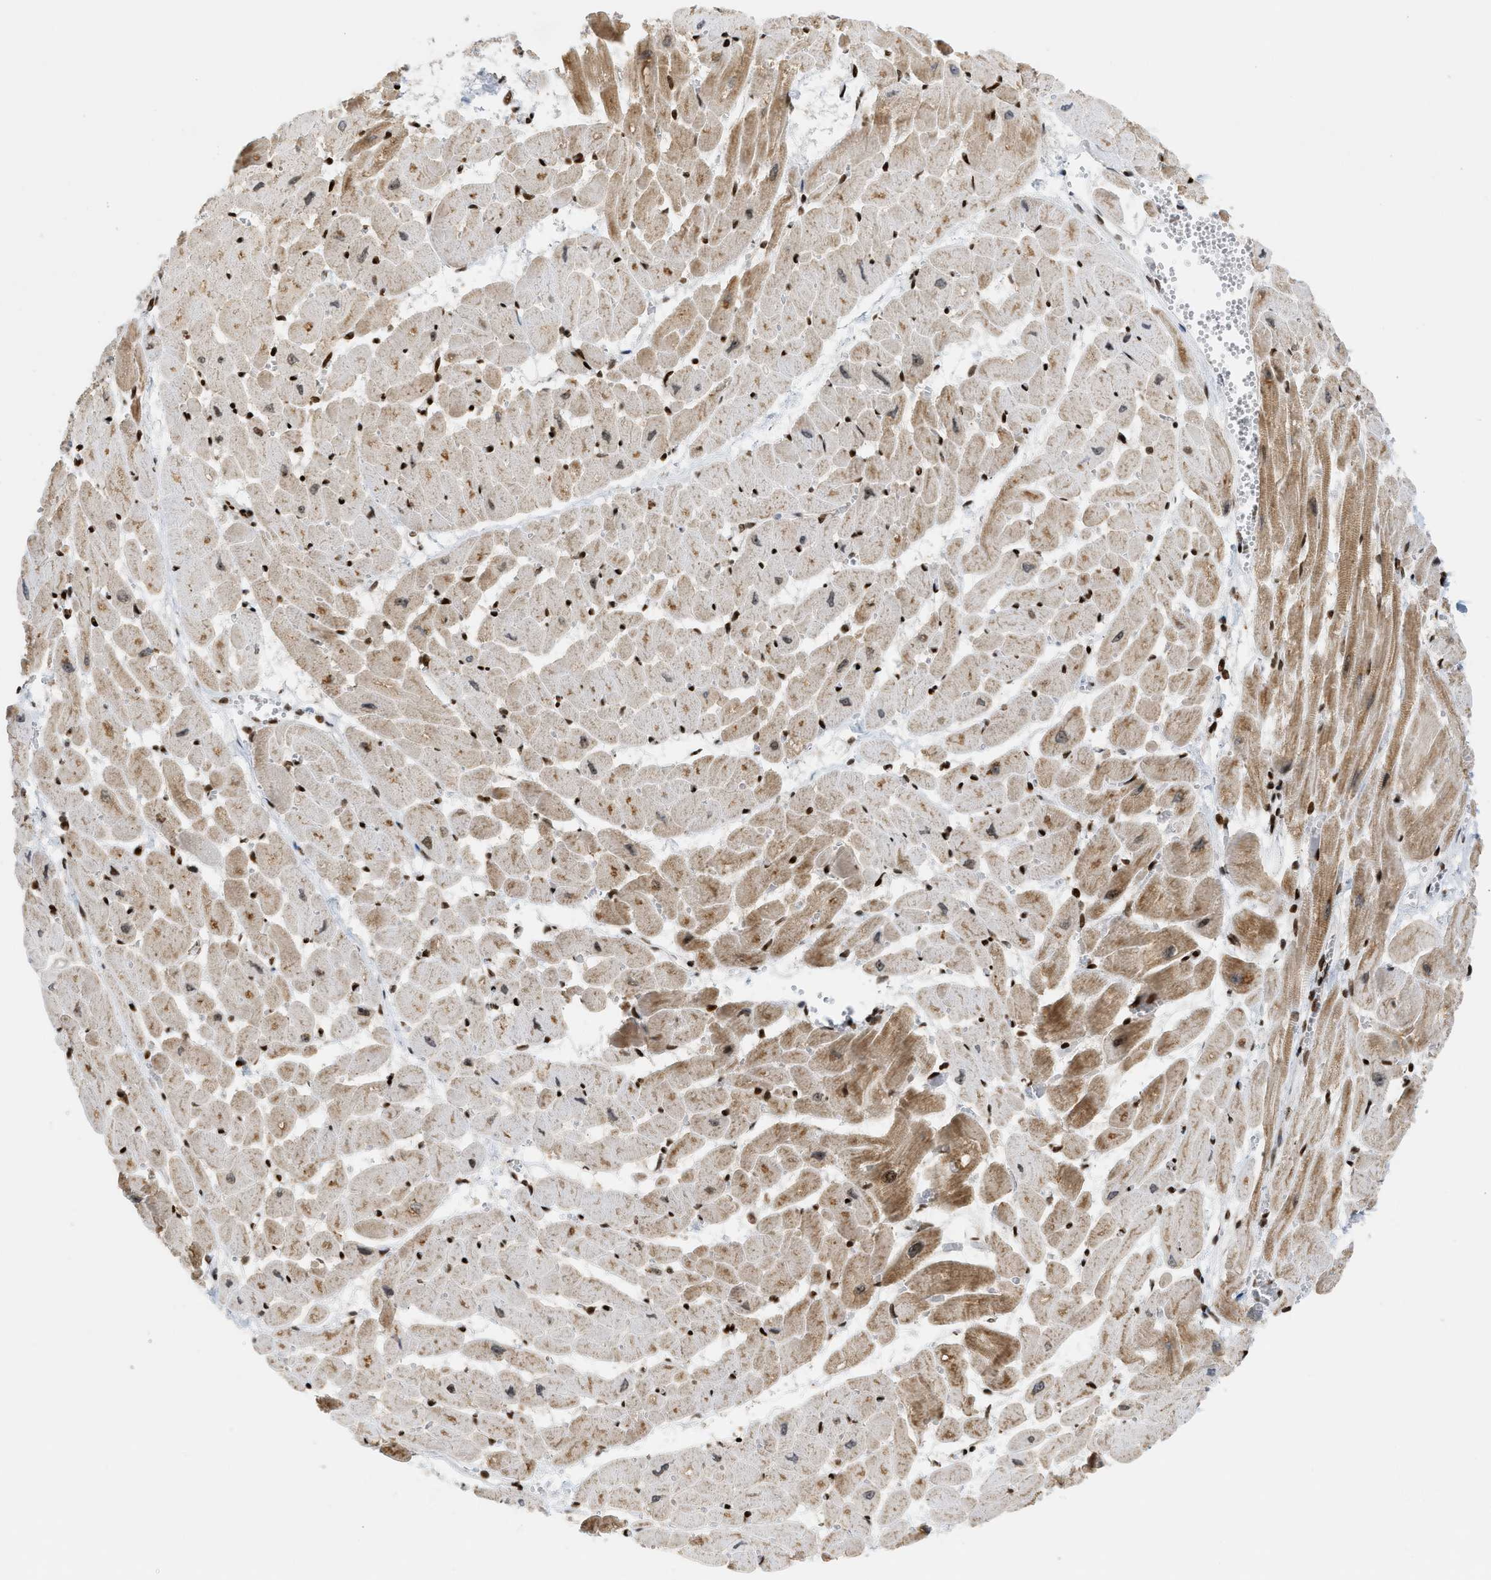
{"staining": {"intensity": "moderate", "quantity": "25%-75%", "location": "cytoplasmic/membranous,nuclear"}, "tissue": "heart muscle", "cell_type": "Cardiomyocytes", "image_type": "normal", "snomed": [{"axis": "morphology", "description": "Normal tissue, NOS"}, {"axis": "topography", "description": "Heart"}], "caption": "The immunohistochemical stain shows moderate cytoplasmic/membranous,nuclear staining in cardiomyocytes of normal heart muscle.", "gene": "ZNF22", "patient": {"sex": "male", "age": 45}}